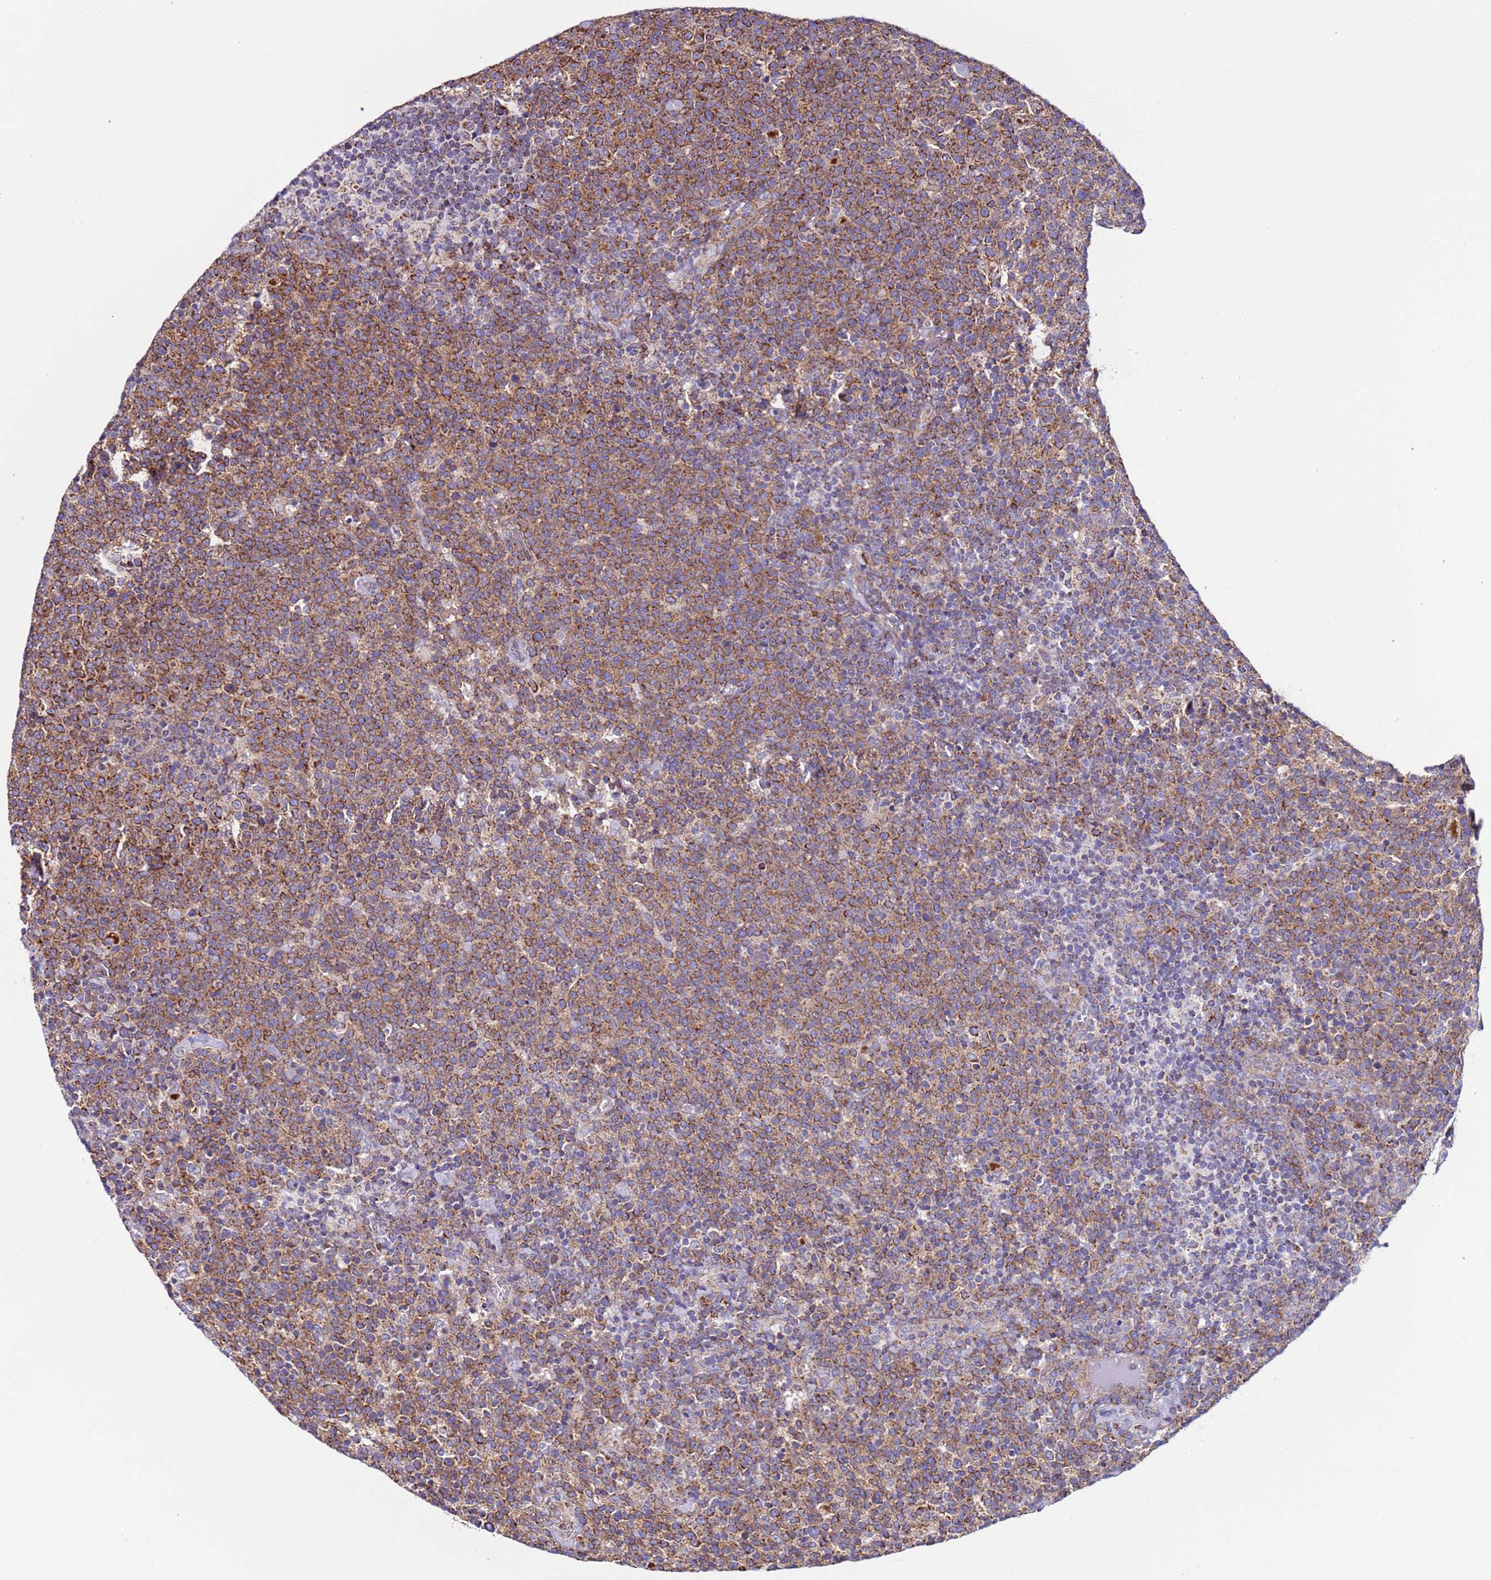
{"staining": {"intensity": "moderate", "quantity": ">75%", "location": "cytoplasmic/membranous"}, "tissue": "lymphoma", "cell_type": "Tumor cells", "image_type": "cancer", "snomed": [{"axis": "morphology", "description": "Malignant lymphoma, non-Hodgkin's type, High grade"}, {"axis": "topography", "description": "Lymph node"}], "caption": "There is medium levels of moderate cytoplasmic/membranous staining in tumor cells of high-grade malignant lymphoma, non-Hodgkin's type, as demonstrated by immunohistochemical staining (brown color).", "gene": "AHI1", "patient": {"sex": "male", "age": 61}}